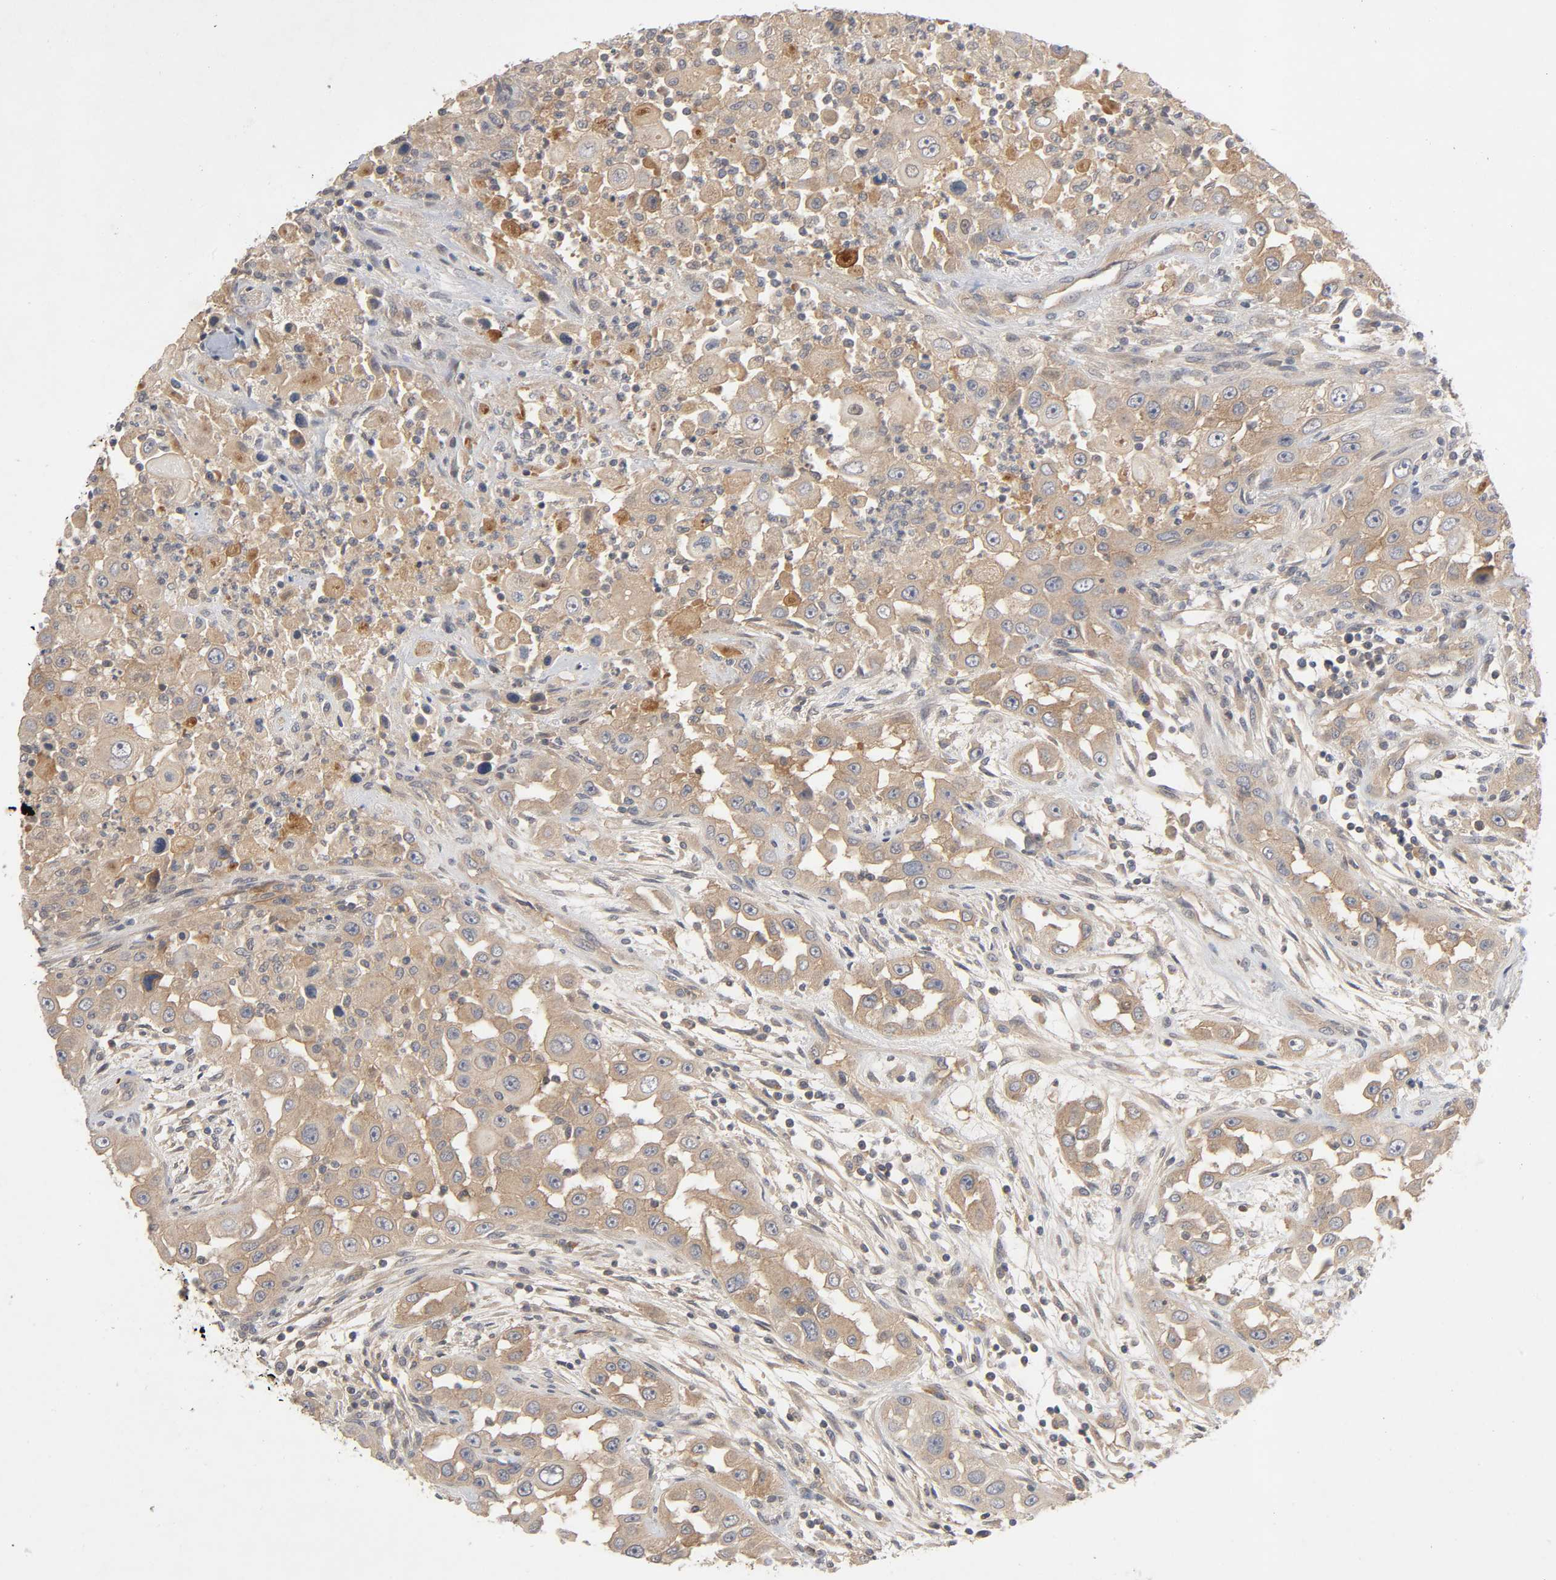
{"staining": {"intensity": "moderate", "quantity": ">75%", "location": "cytoplasmic/membranous"}, "tissue": "head and neck cancer", "cell_type": "Tumor cells", "image_type": "cancer", "snomed": [{"axis": "morphology", "description": "Carcinoma, NOS"}, {"axis": "topography", "description": "Head-Neck"}], "caption": "DAB (3,3'-diaminobenzidine) immunohistochemical staining of head and neck cancer demonstrates moderate cytoplasmic/membranous protein positivity in approximately >75% of tumor cells.", "gene": "CPB2", "patient": {"sex": "male", "age": 87}}